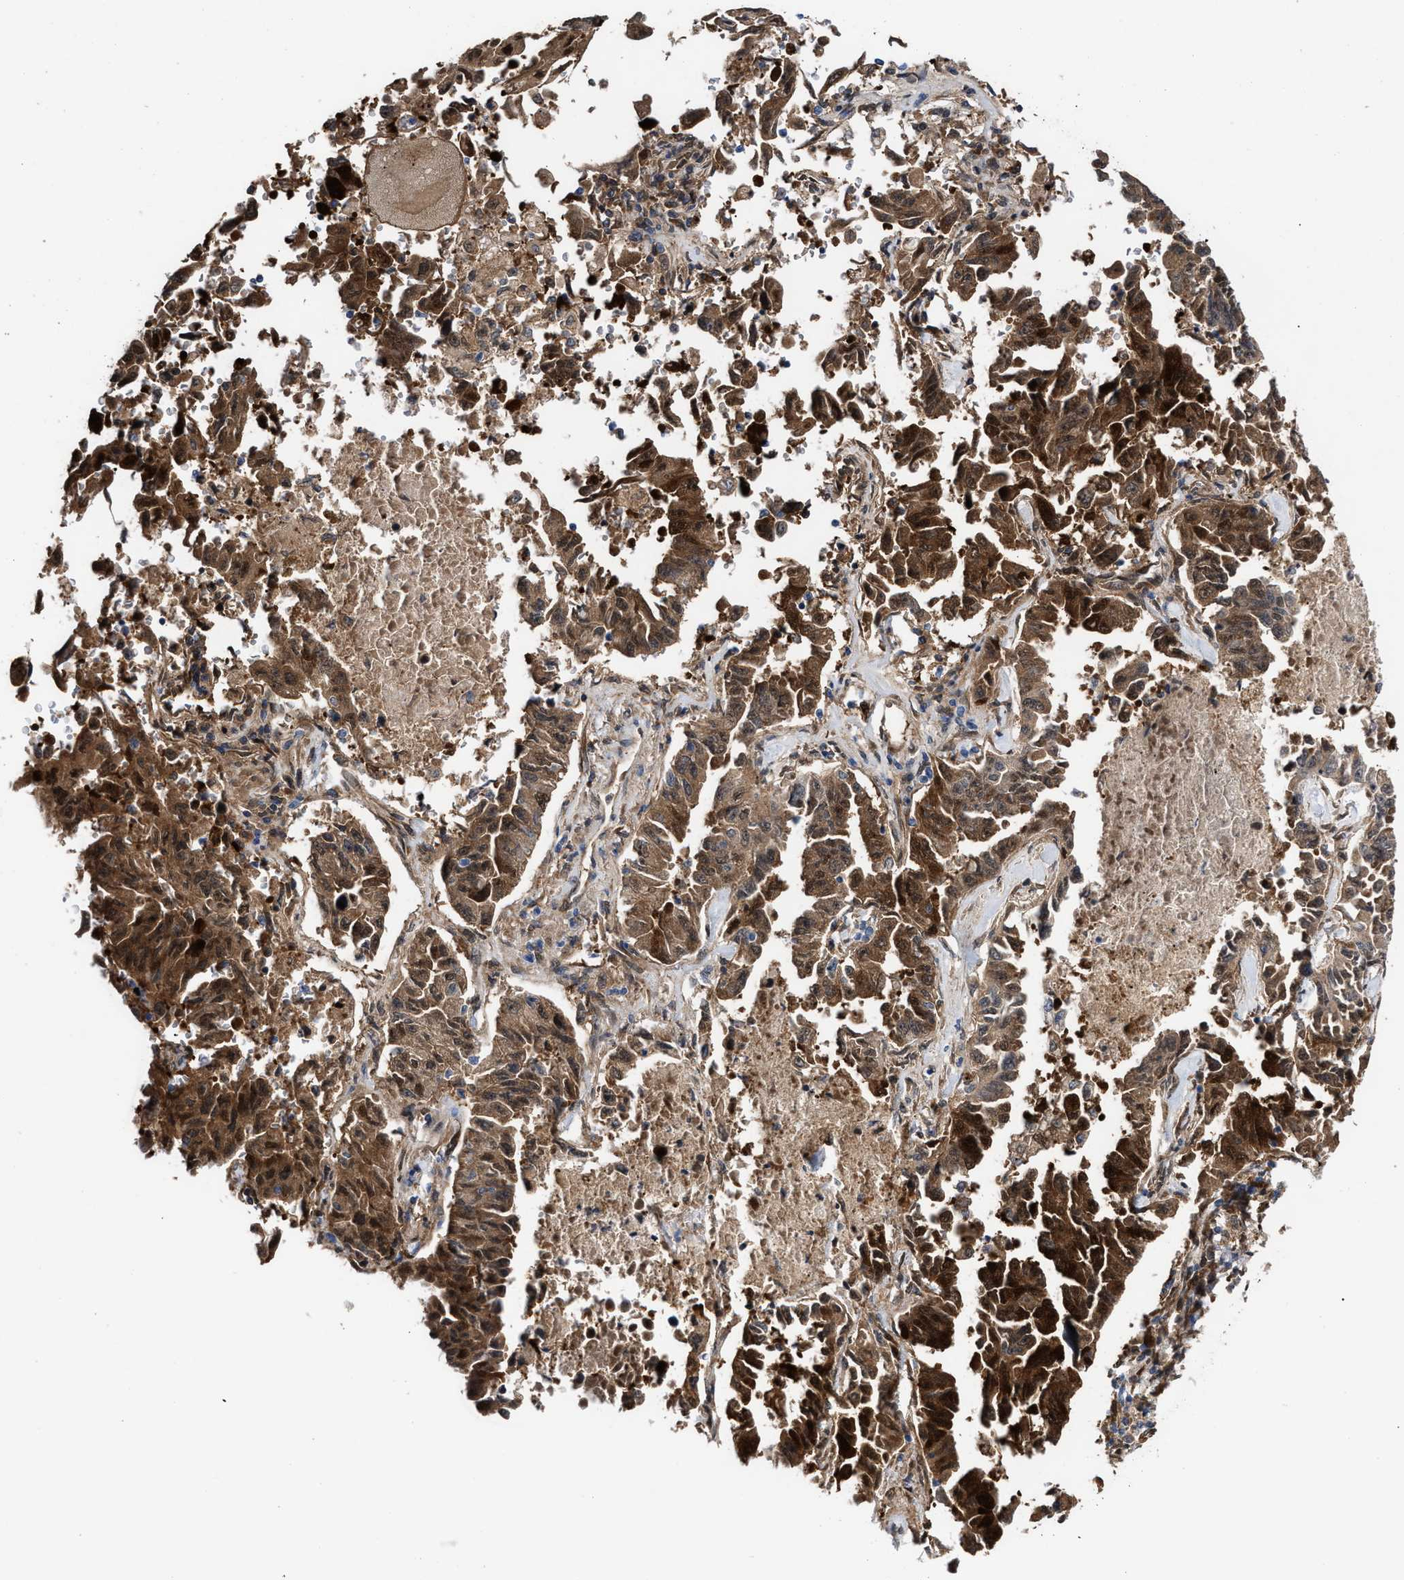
{"staining": {"intensity": "moderate", "quantity": ">75%", "location": "cytoplasmic/membranous,nuclear"}, "tissue": "lung cancer", "cell_type": "Tumor cells", "image_type": "cancer", "snomed": [{"axis": "morphology", "description": "Adenocarcinoma, NOS"}, {"axis": "topography", "description": "Lung"}], "caption": "A micrograph showing moderate cytoplasmic/membranous and nuclear staining in approximately >75% of tumor cells in lung adenocarcinoma, as visualized by brown immunohistochemical staining.", "gene": "TP53I3", "patient": {"sex": "female", "age": 51}}